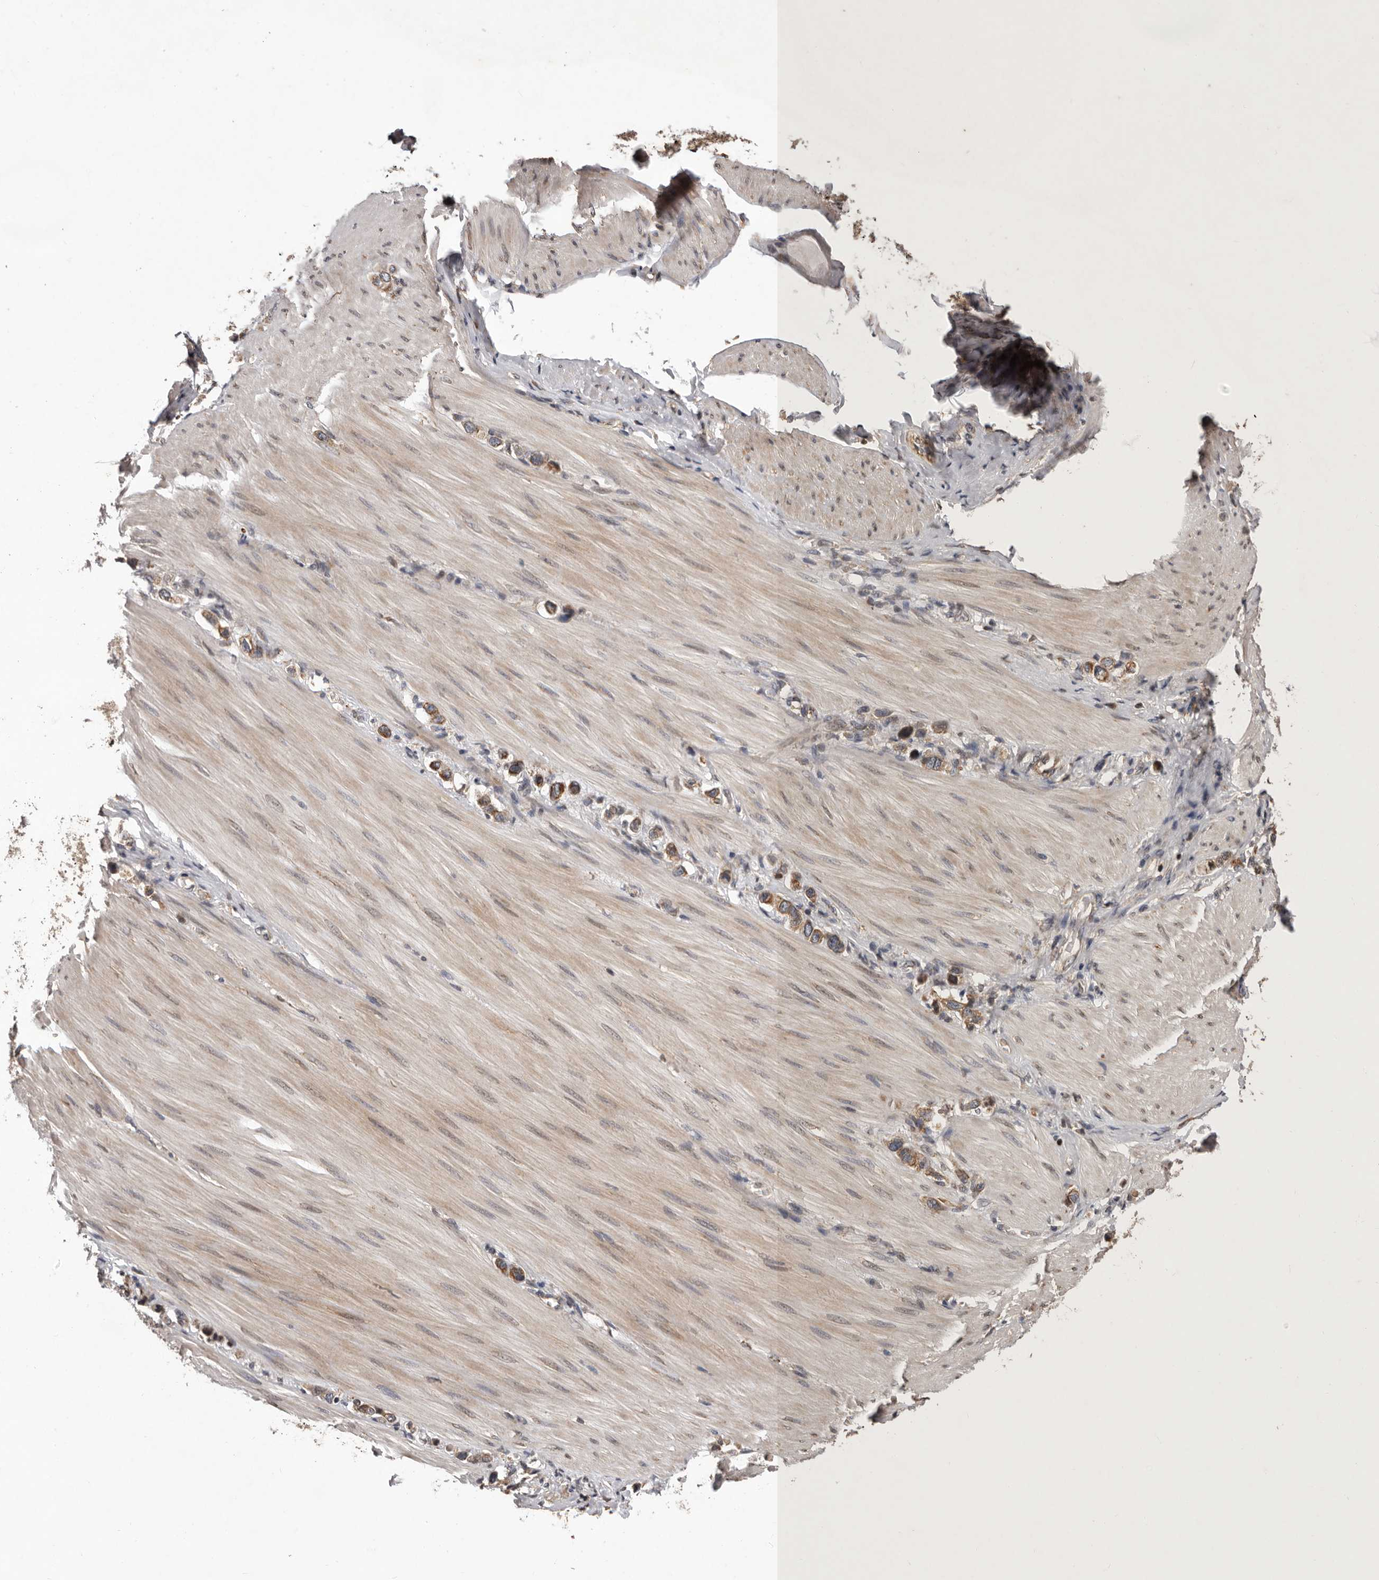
{"staining": {"intensity": "moderate", "quantity": ">75%", "location": "cytoplasmic/membranous"}, "tissue": "stomach cancer", "cell_type": "Tumor cells", "image_type": "cancer", "snomed": [{"axis": "morphology", "description": "Adenocarcinoma, NOS"}, {"axis": "topography", "description": "Stomach"}], "caption": "Stomach cancer (adenocarcinoma) stained with a brown dye reveals moderate cytoplasmic/membranous positive expression in approximately >75% of tumor cells.", "gene": "GADD45B", "patient": {"sex": "female", "age": 65}}